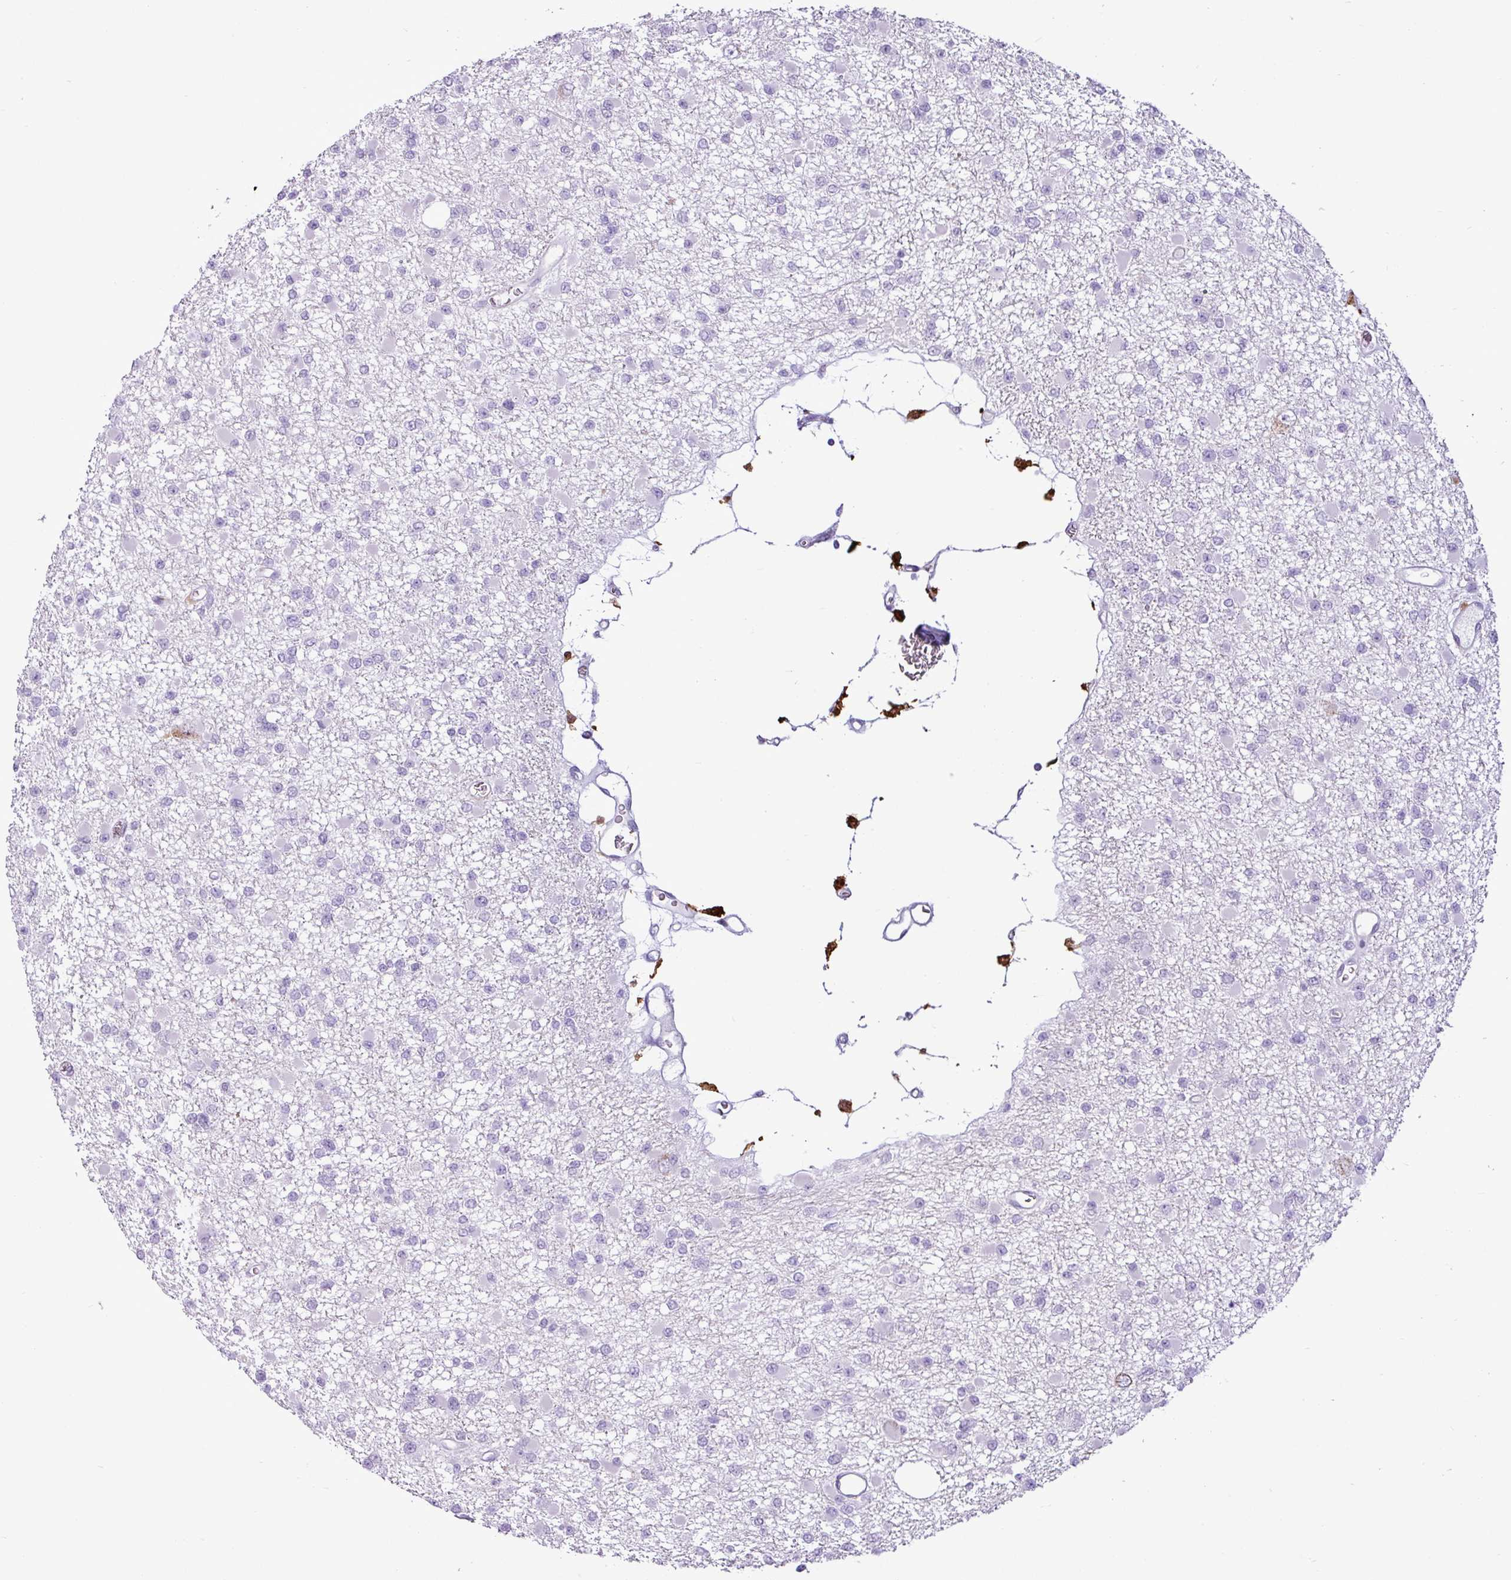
{"staining": {"intensity": "negative", "quantity": "none", "location": "none"}, "tissue": "glioma", "cell_type": "Tumor cells", "image_type": "cancer", "snomed": [{"axis": "morphology", "description": "Glioma, malignant, Low grade"}, {"axis": "topography", "description": "Brain"}], "caption": "The image reveals no significant staining in tumor cells of malignant low-grade glioma.", "gene": "TMEM200C", "patient": {"sex": "female", "age": 22}}